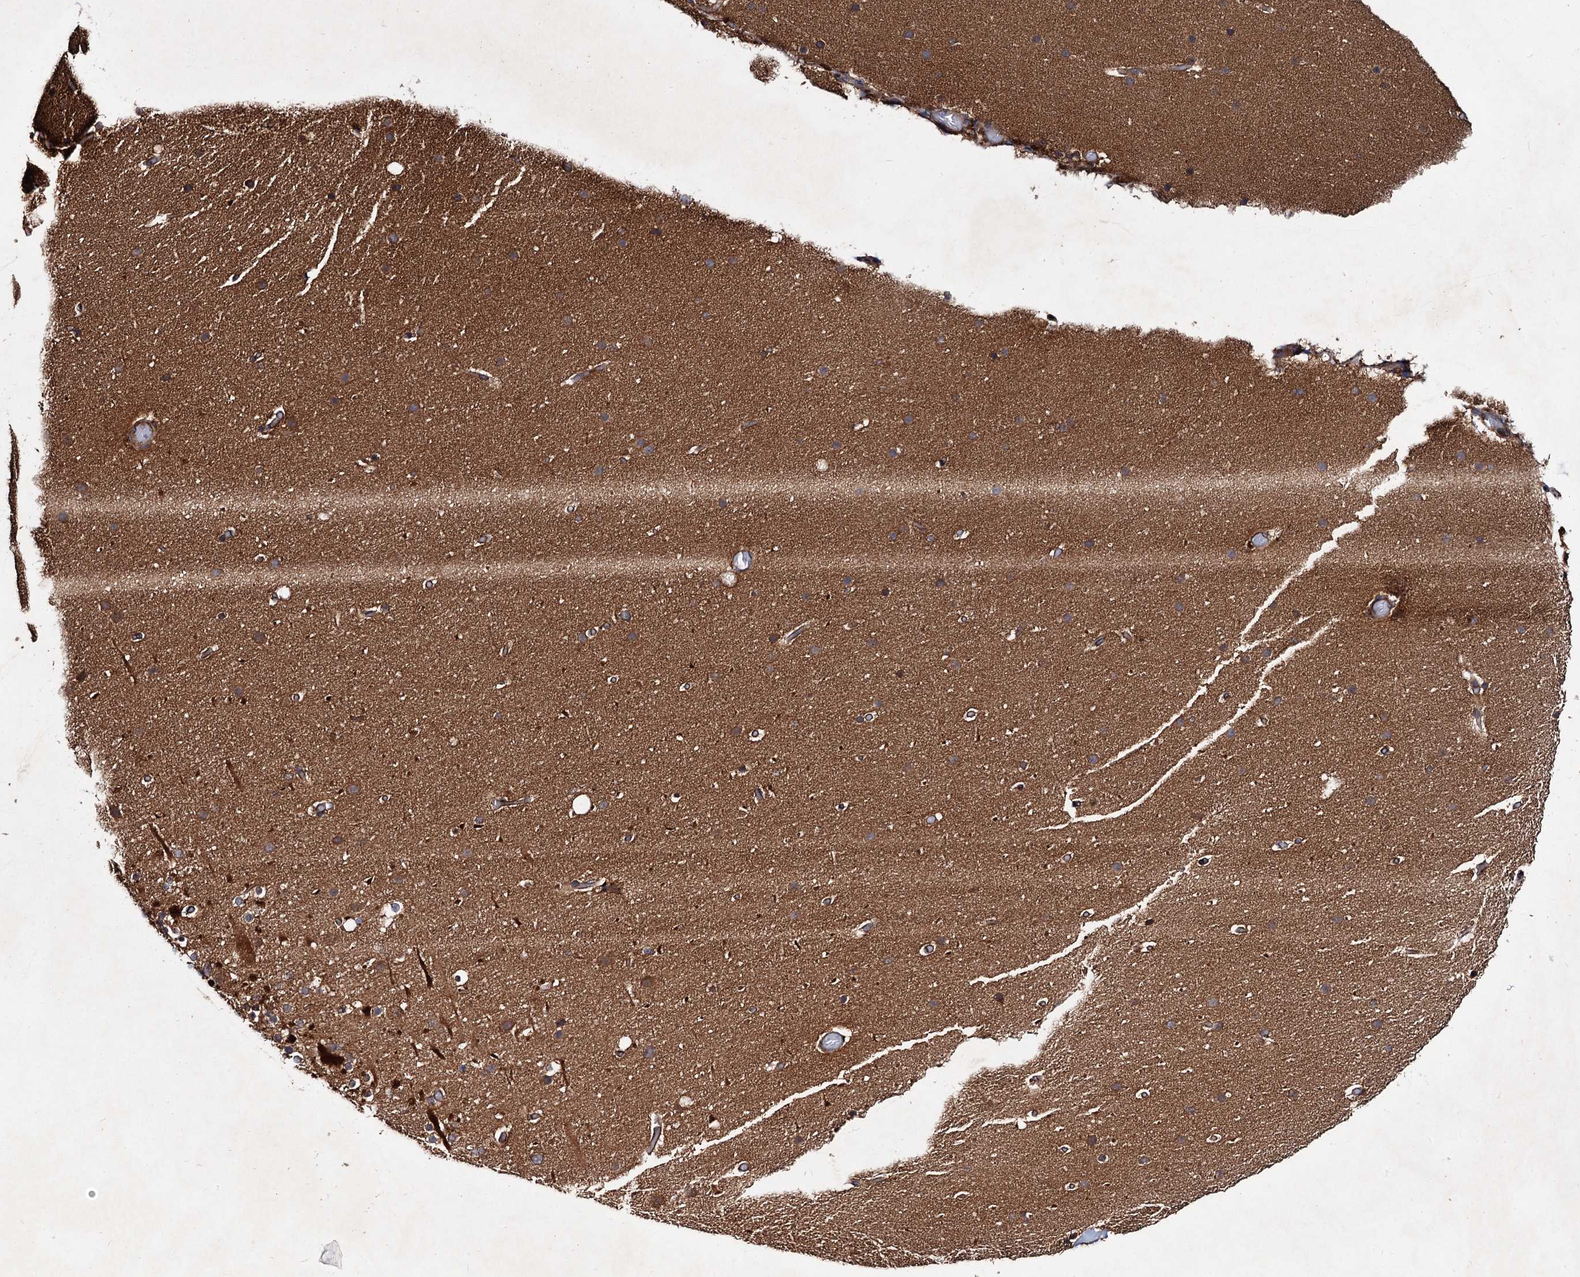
{"staining": {"intensity": "moderate", "quantity": "25%-75%", "location": "cytoplasmic/membranous"}, "tissue": "cerebellum", "cell_type": "Cells in granular layer", "image_type": "normal", "snomed": [{"axis": "morphology", "description": "Normal tissue, NOS"}, {"axis": "topography", "description": "Cerebellum"}], "caption": "Cells in granular layer display moderate cytoplasmic/membranous positivity in about 25%-75% of cells in normal cerebellum. The staining is performed using DAB (3,3'-diaminobenzidine) brown chromogen to label protein expression. The nuclei are counter-stained blue using hematoxylin.", "gene": "VPS29", "patient": {"sex": "male", "age": 57}}